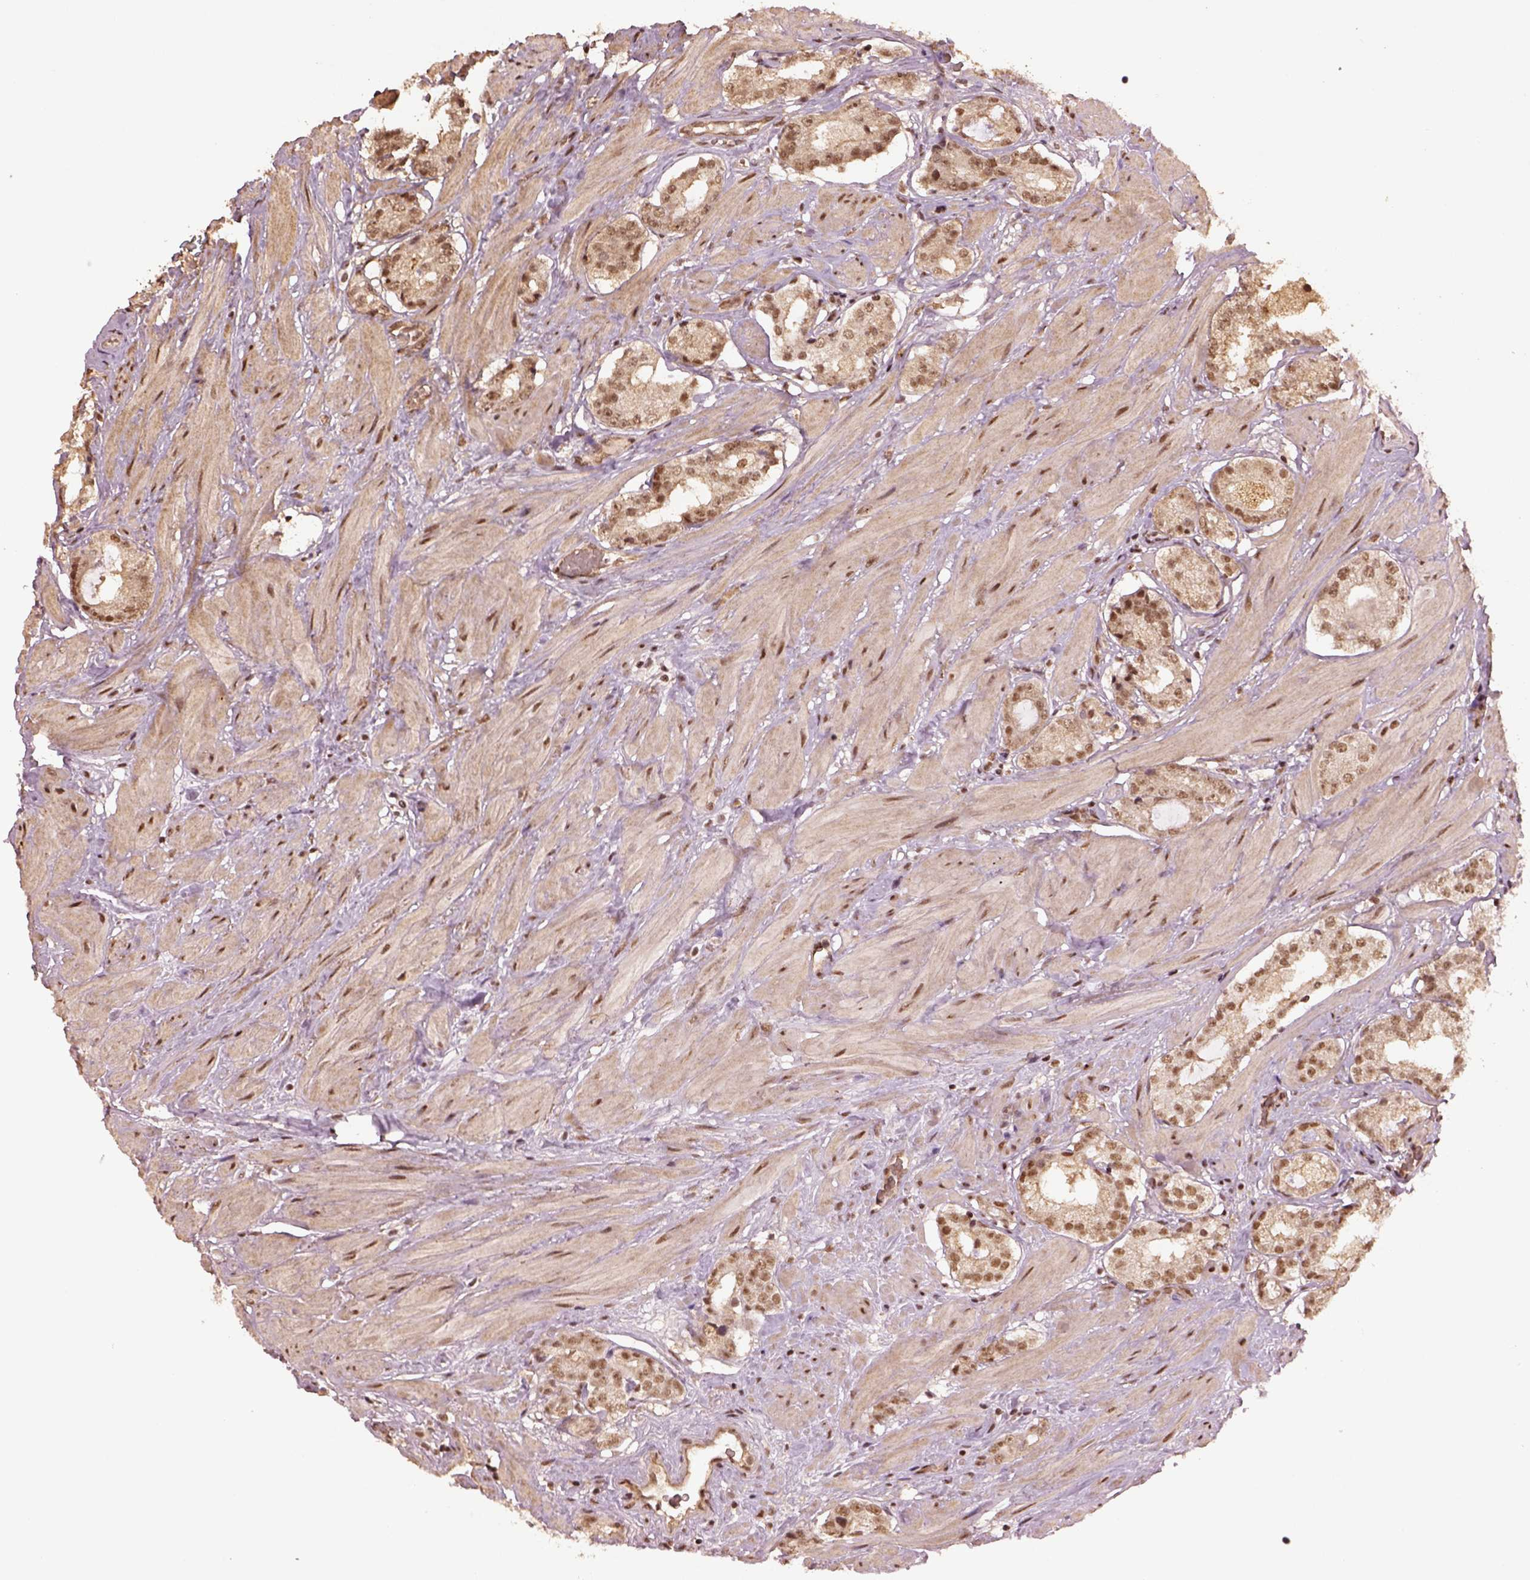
{"staining": {"intensity": "moderate", "quantity": ">75%", "location": "nuclear"}, "tissue": "prostate cancer", "cell_type": "Tumor cells", "image_type": "cancer", "snomed": [{"axis": "morphology", "description": "Adenocarcinoma, Low grade"}, {"axis": "topography", "description": "Prostate"}], "caption": "Brown immunohistochemical staining in prostate cancer shows moderate nuclear expression in approximately >75% of tumor cells. The staining is performed using DAB brown chromogen to label protein expression. The nuclei are counter-stained blue using hematoxylin.", "gene": "BRD9", "patient": {"sex": "male", "age": 60}}